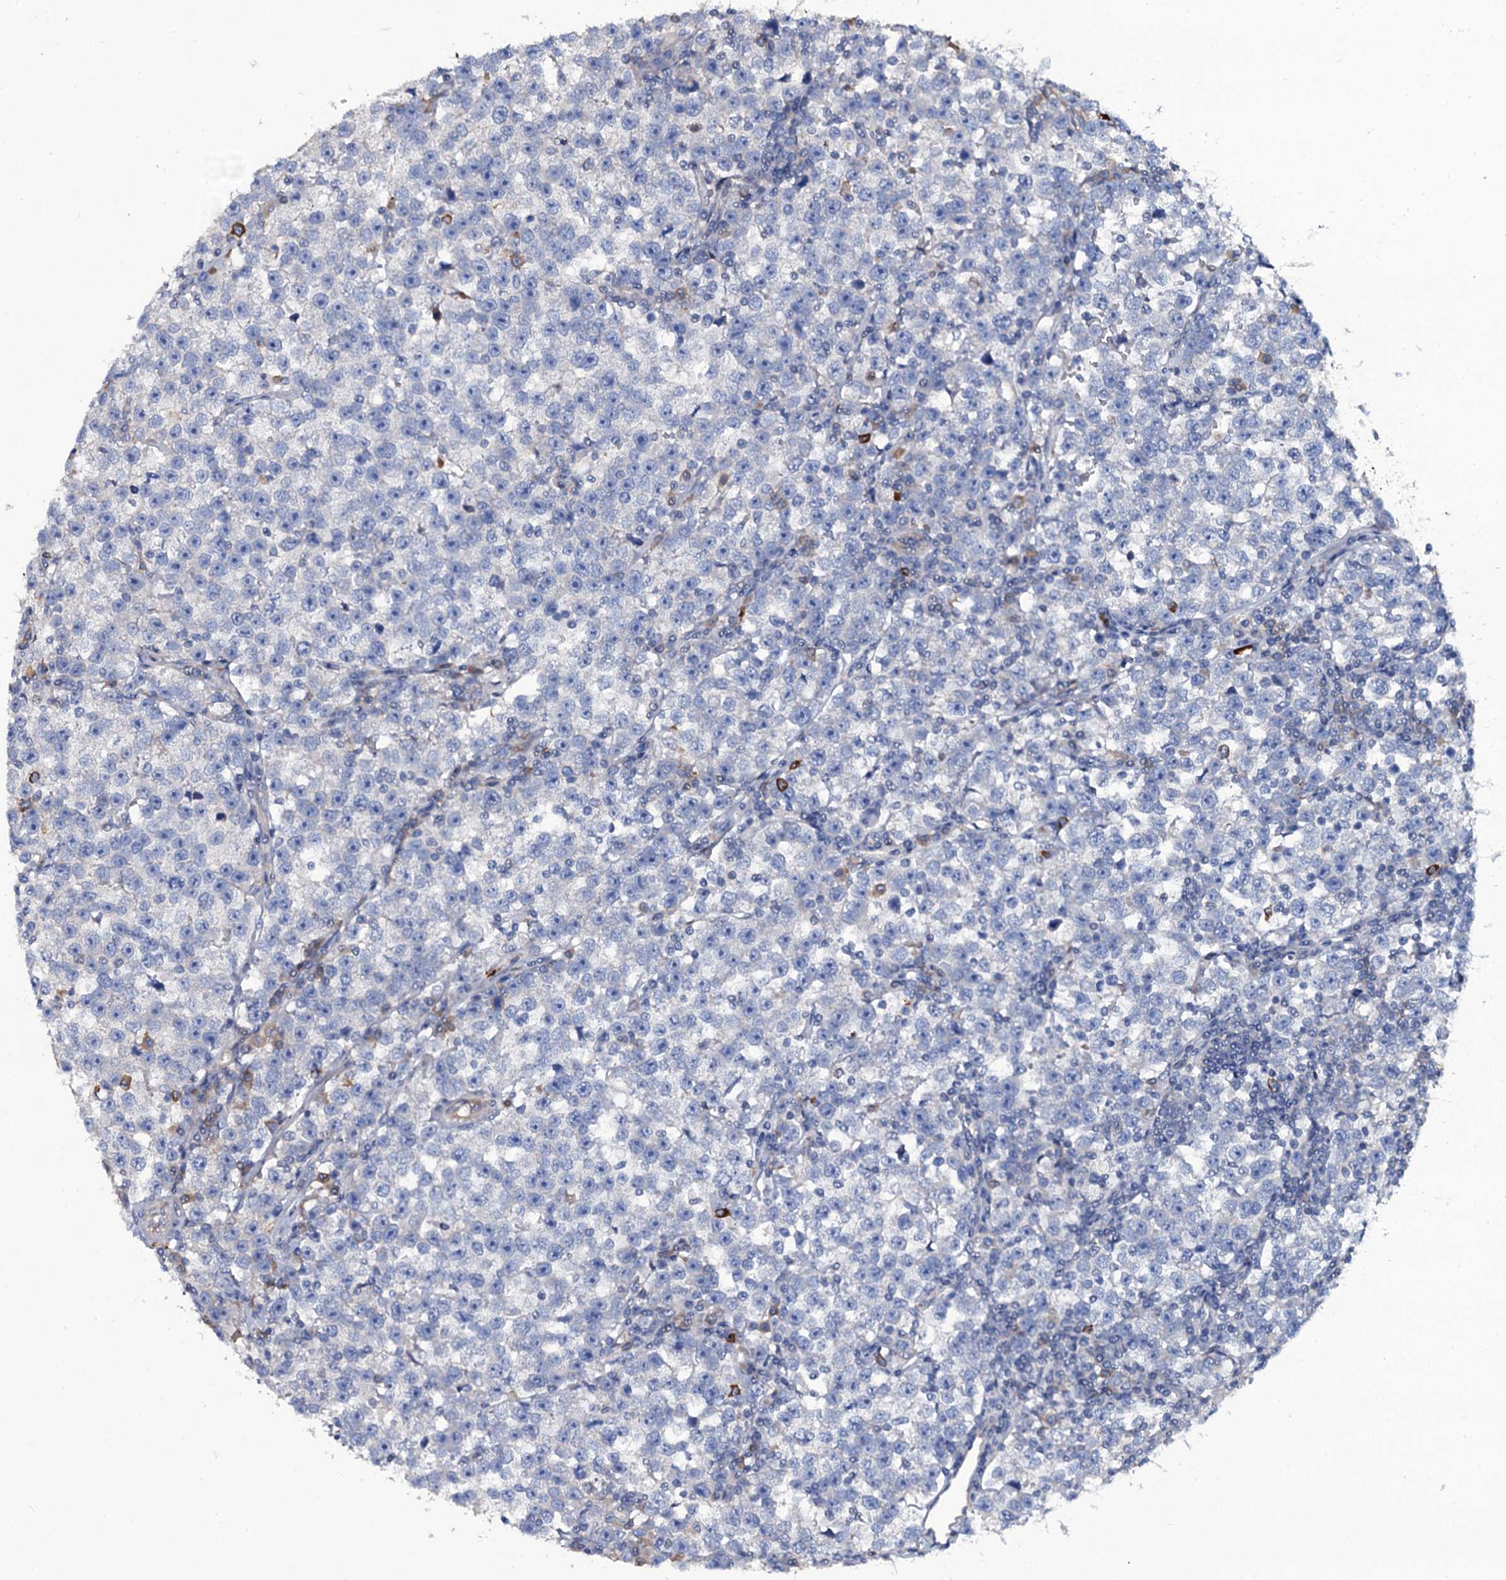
{"staining": {"intensity": "negative", "quantity": "none", "location": "none"}, "tissue": "testis cancer", "cell_type": "Tumor cells", "image_type": "cancer", "snomed": [{"axis": "morphology", "description": "Normal tissue, NOS"}, {"axis": "morphology", "description": "Seminoma, NOS"}, {"axis": "topography", "description": "Testis"}], "caption": "Tumor cells are negative for brown protein staining in testis seminoma.", "gene": "LYG2", "patient": {"sex": "male", "age": 43}}